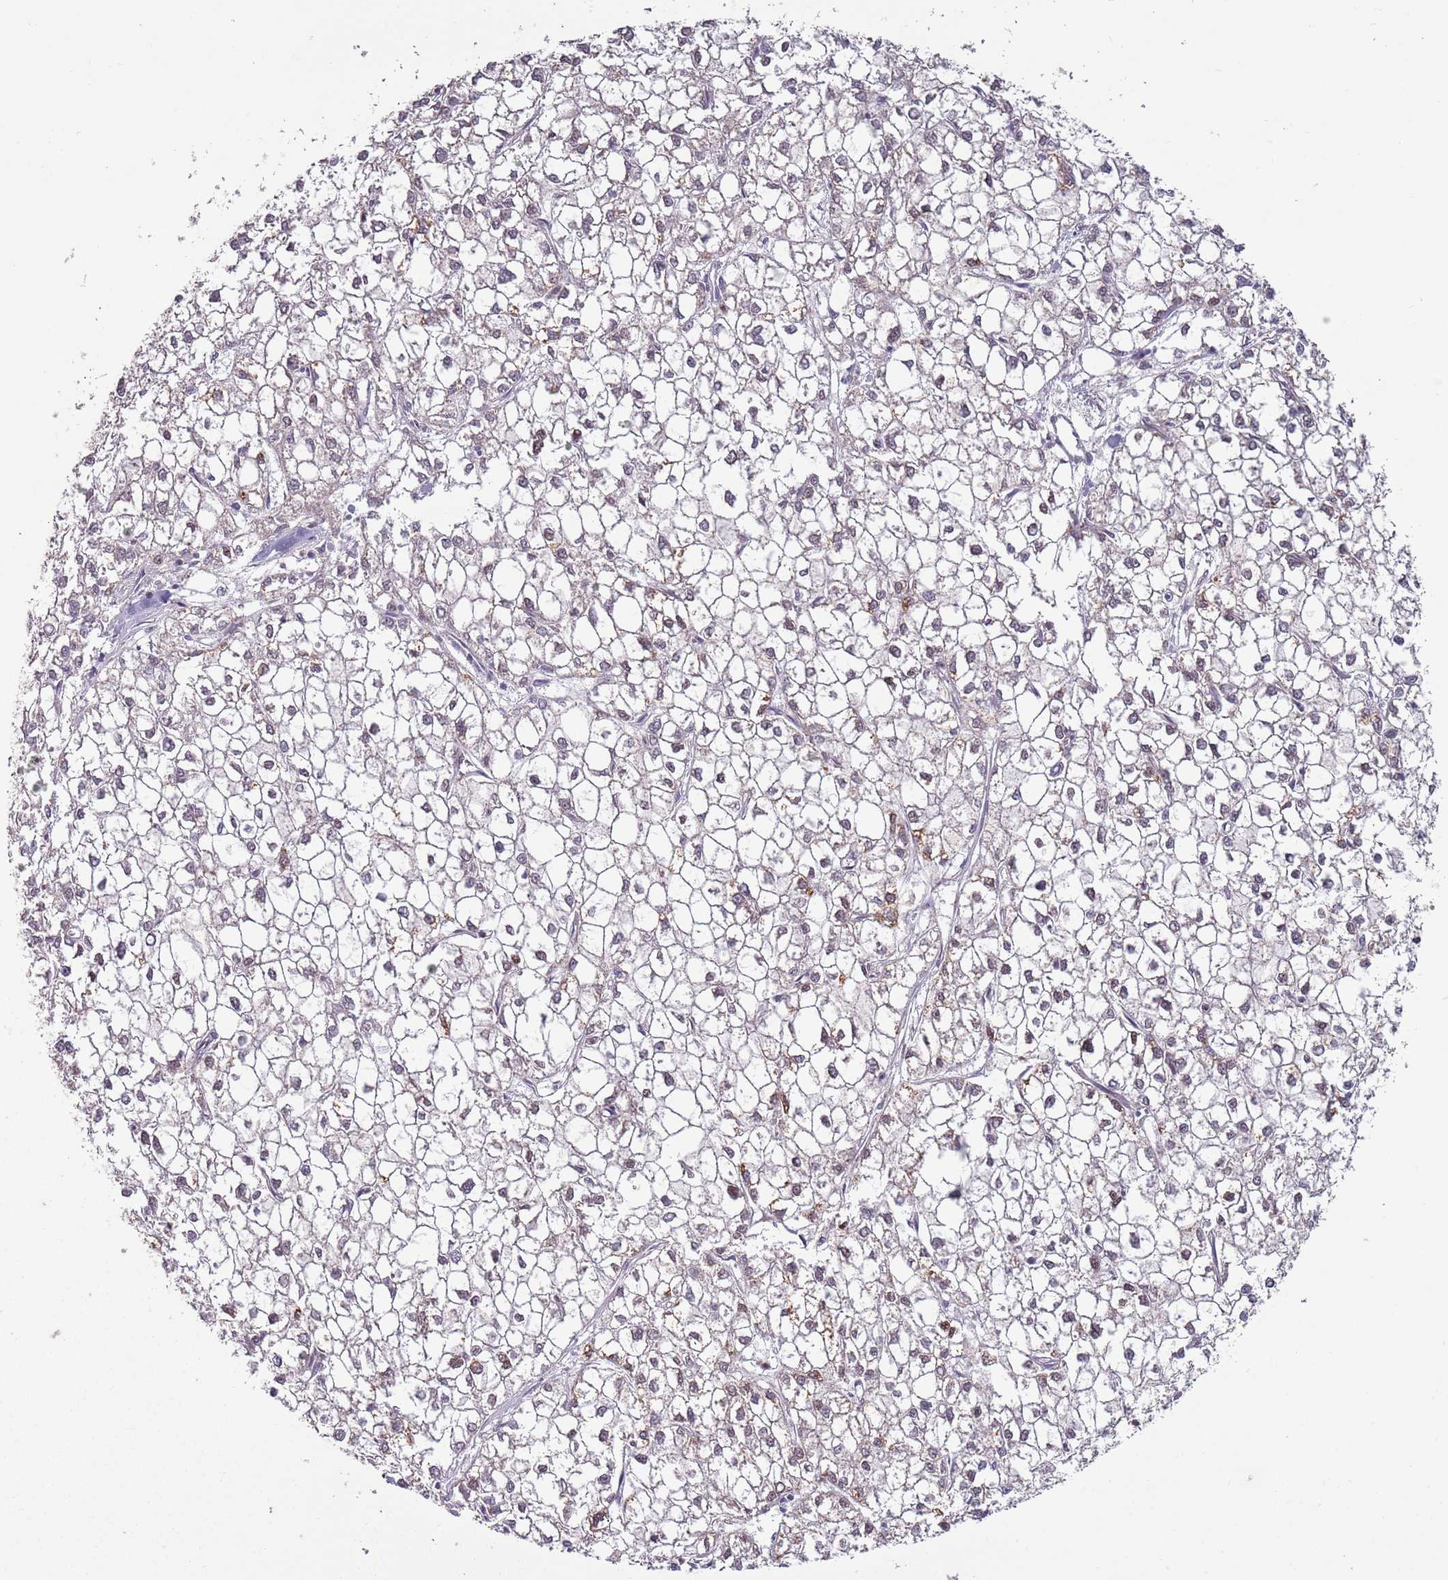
{"staining": {"intensity": "weak", "quantity": "25%-75%", "location": "nuclear"}, "tissue": "liver cancer", "cell_type": "Tumor cells", "image_type": "cancer", "snomed": [{"axis": "morphology", "description": "Carcinoma, Hepatocellular, NOS"}, {"axis": "topography", "description": "Liver"}], "caption": "Human liver cancer stained with a brown dye reveals weak nuclear positive staining in about 25%-75% of tumor cells.", "gene": "SYS1", "patient": {"sex": "female", "age": 43}}